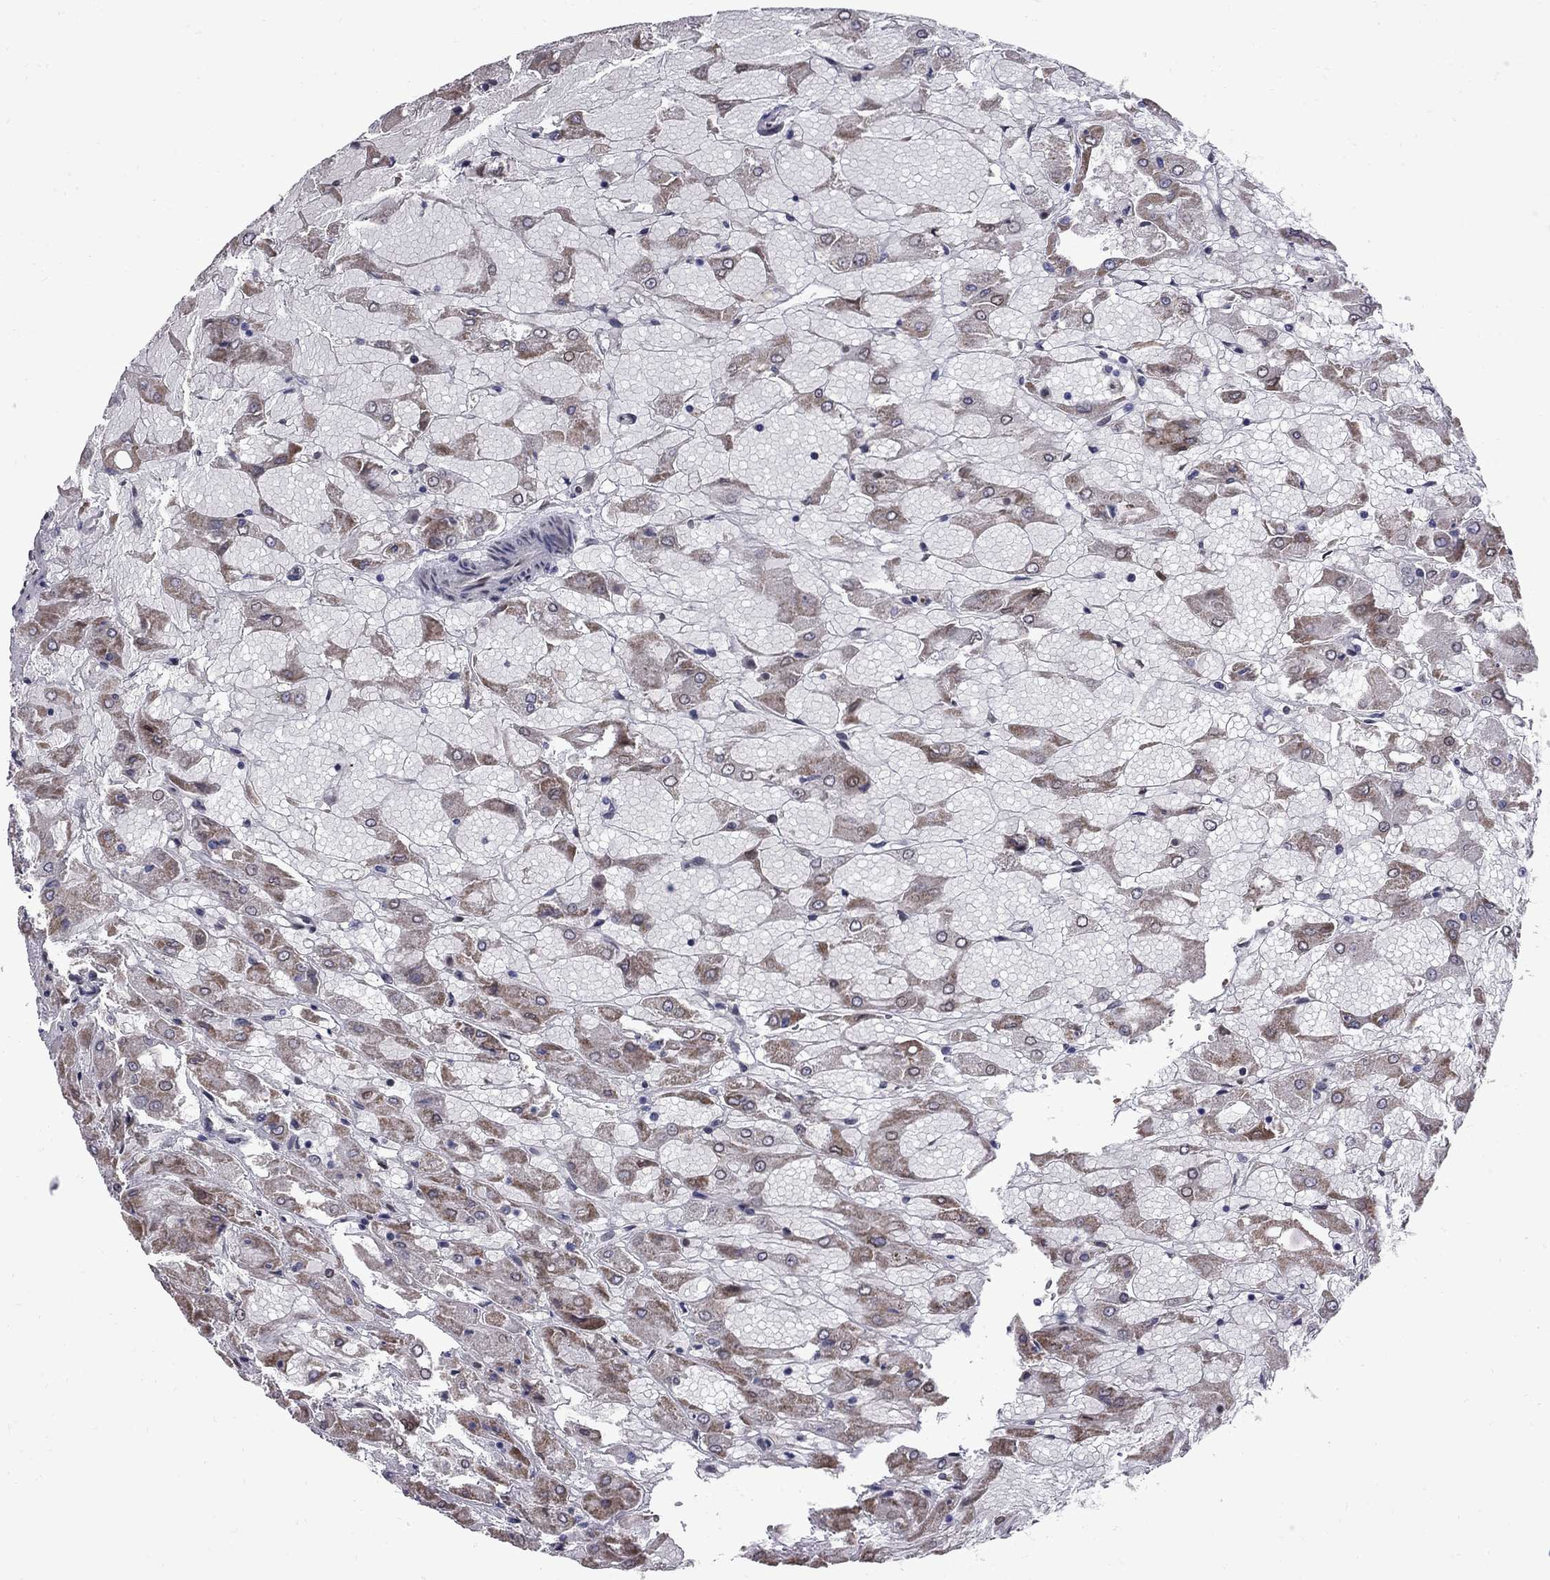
{"staining": {"intensity": "weak", "quantity": ">75%", "location": "cytoplasmic/membranous"}, "tissue": "renal cancer", "cell_type": "Tumor cells", "image_type": "cancer", "snomed": [{"axis": "morphology", "description": "Adenocarcinoma, NOS"}, {"axis": "topography", "description": "Kidney"}], "caption": "An IHC image of tumor tissue is shown. Protein staining in brown highlights weak cytoplasmic/membranous positivity in renal cancer (adenocarcinoma) within tumor cells.", "gene": "CLTCL1", "patient": {"sex": "male", "age": 72}}